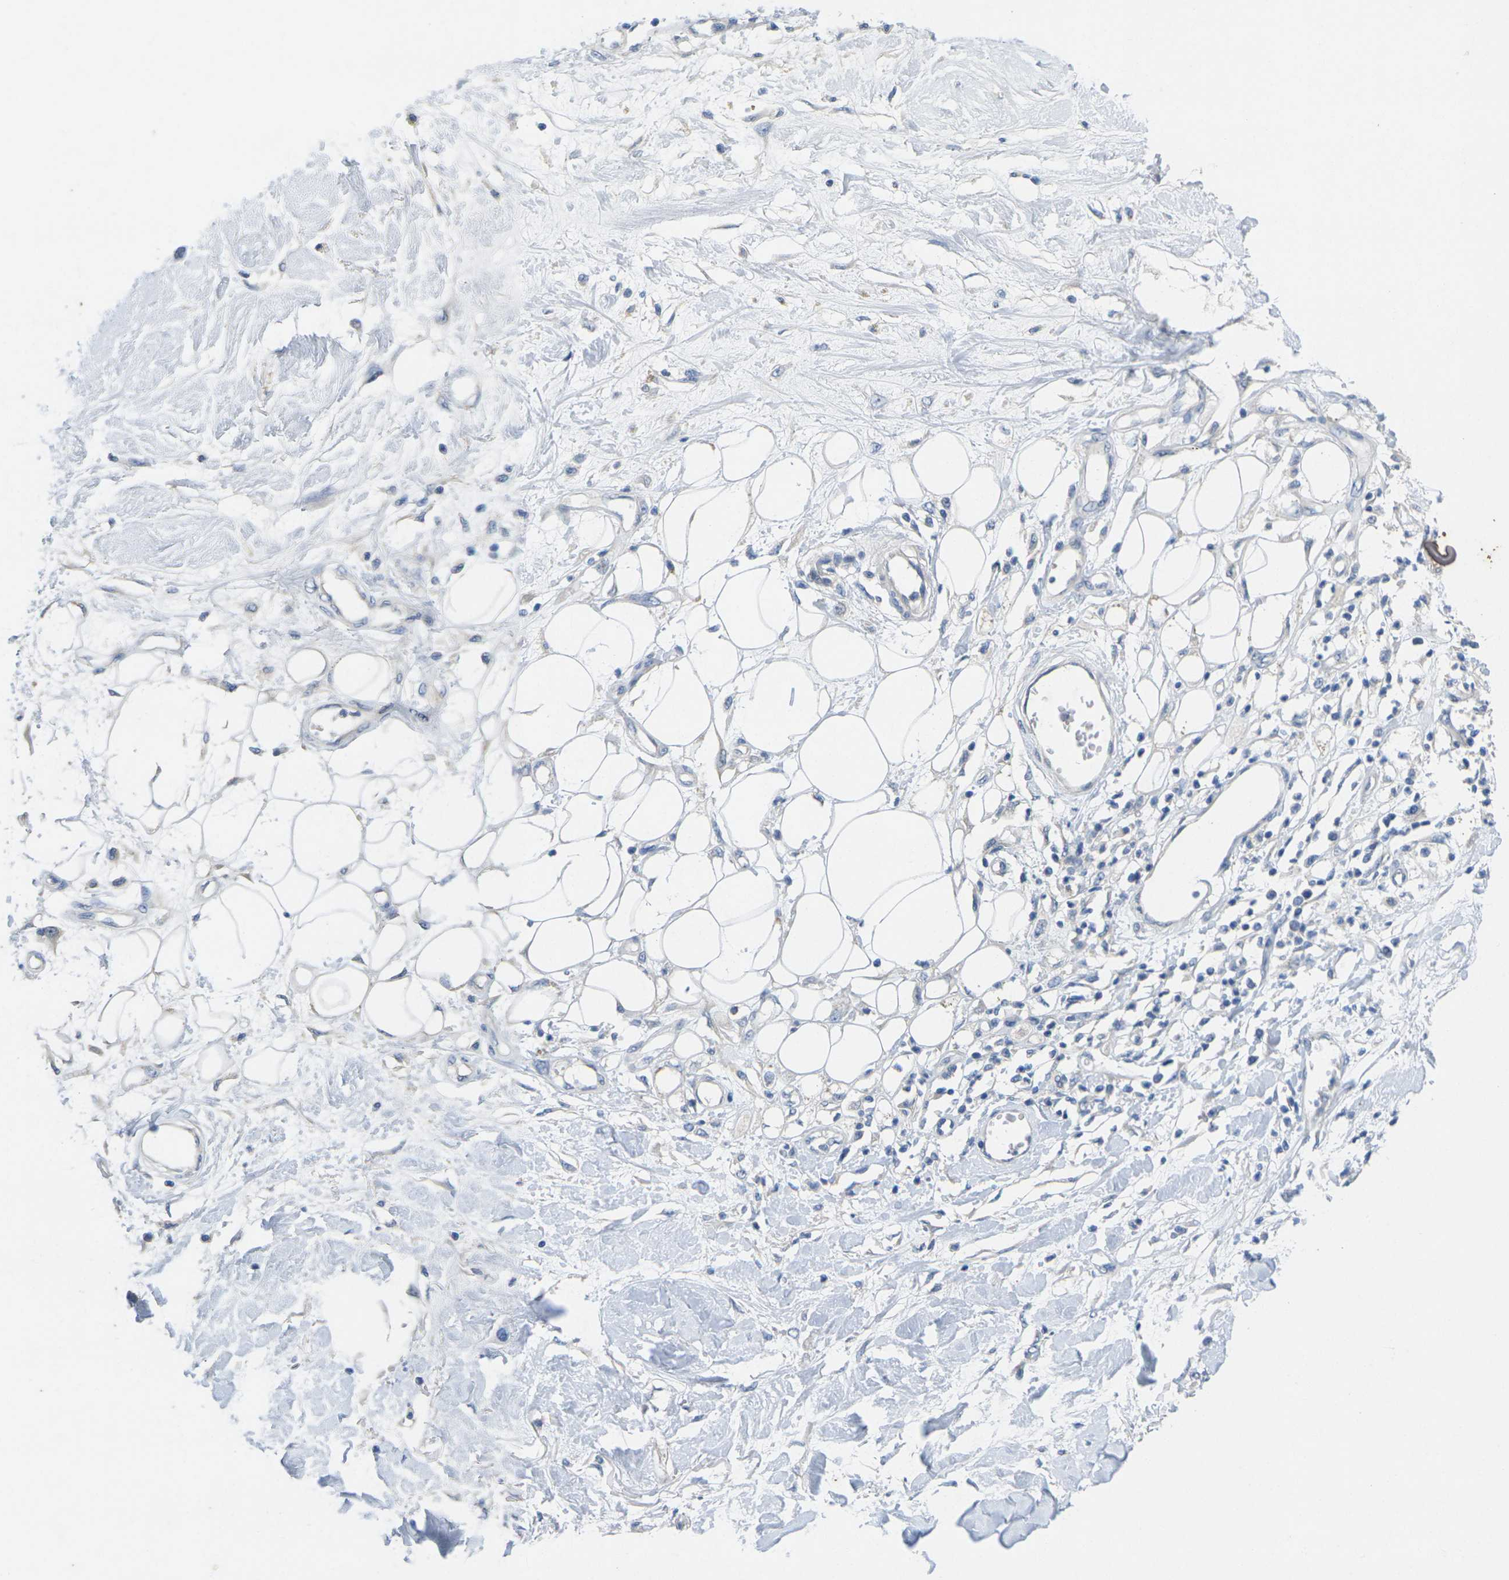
{"staining": {"intensity": "negative", "quantity": "none", "location": "none"}, "tissue": "adipose tissue", "cell_type": "Adipocytes", "image_type": "normal", "snomed": [{"axis": "morphology", "description": "Normal tissue, NOS"}, {"axis": "morphology", "description": "Squamous cell carcinoma, NOS"}, {"axis": "topography", "description": "Skin"}, {"axis": "topography", "description": "Peripheral nerve tissue"}], "caption": "DAB (3,3'-diaminobenzidine) immunohistochemical staining of benign human adipose tissue exhibits no significant positivity in adipocytes. (DAB (3,3'-diaminobenzidine) IHC with hematoxylin counter stain).", "gene": "TNNI3", "patient": {"sex": "male", "age": 83}}